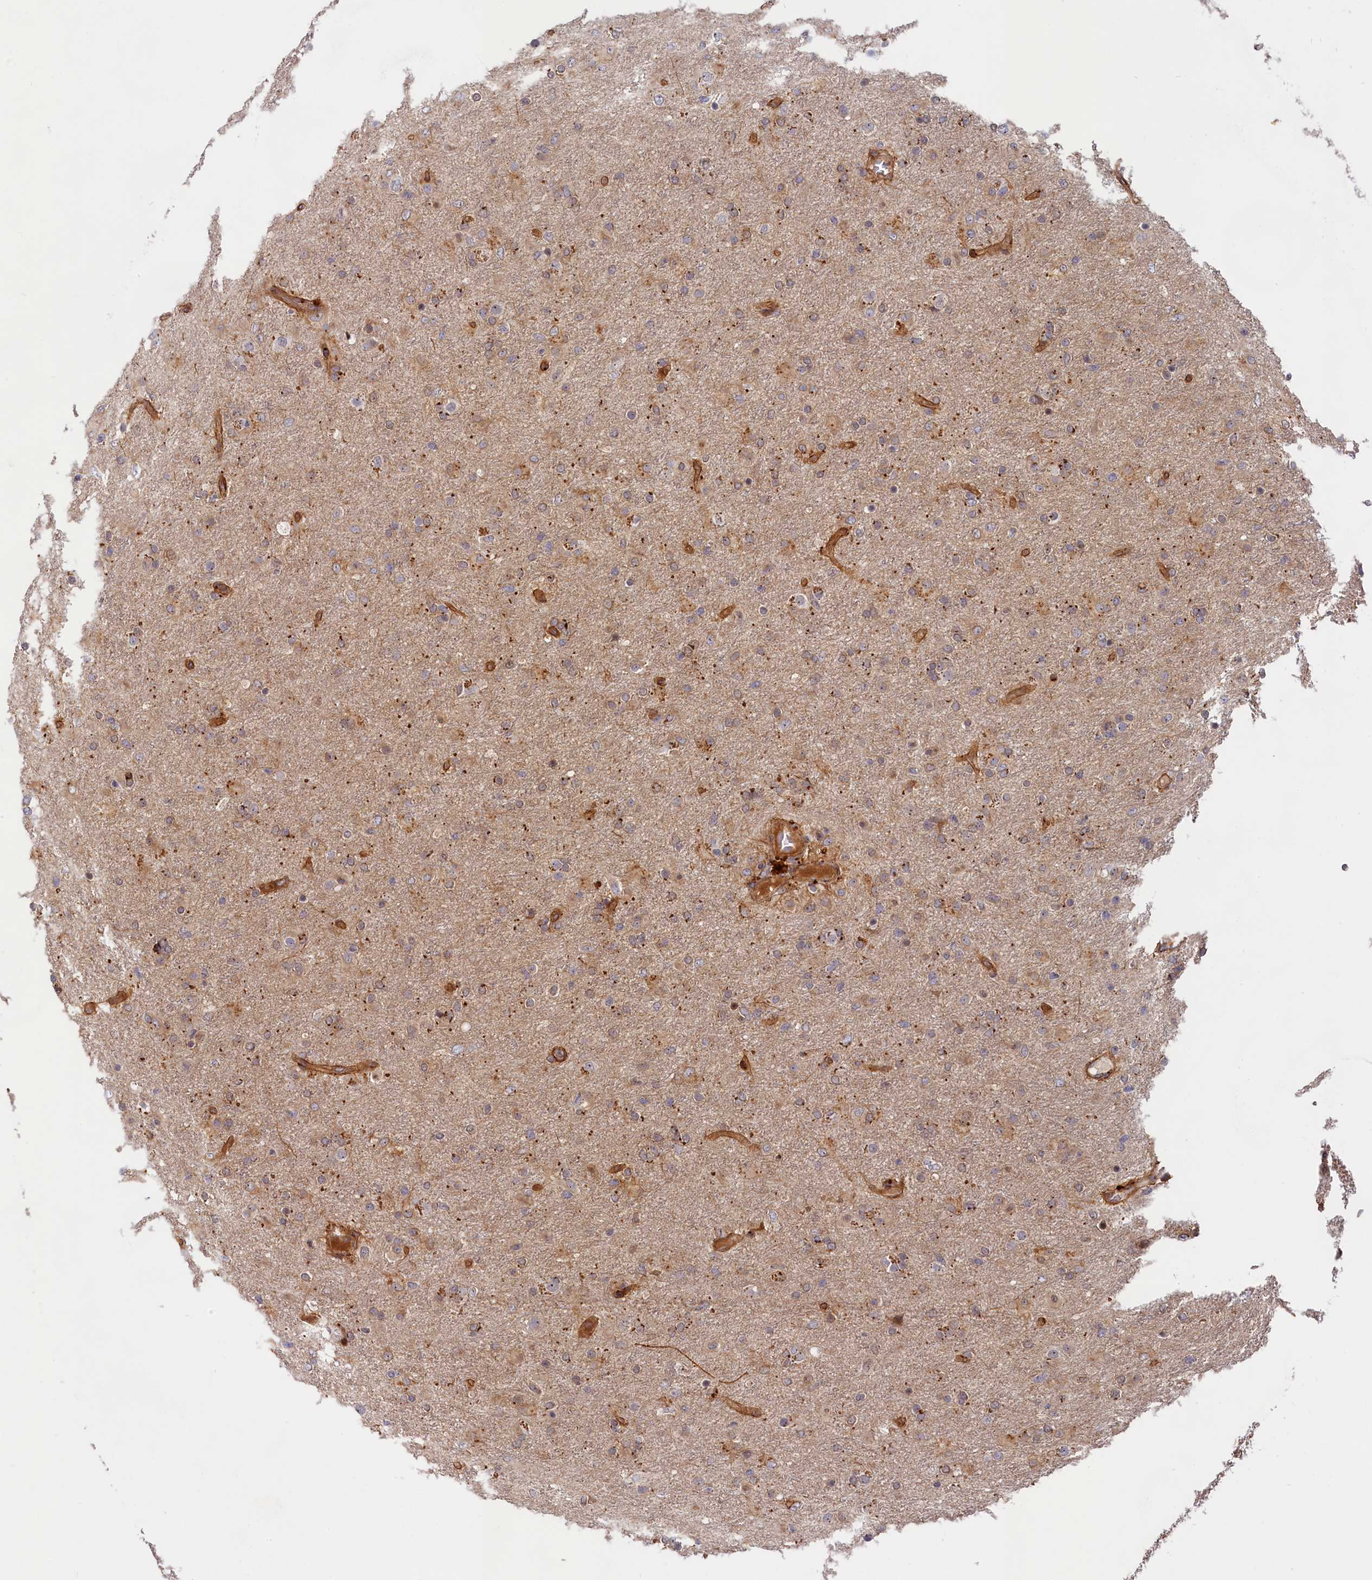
{"staining": {"intensity": "moderate", "quantity": "<25%", "location": "cytoplasmic/membranous"}, "tissue": "glioma", "cell_type": "Tumor cells", "image_type": "cancer", "snomed": [{"axis": "morphology", "description": "Glioma, malignant, Low grade"}, {"axis": "topography", "description": "Brain"}], "caption": "A brown stain highlights moderate cytoplasmic/membranous positivity of a protein in low-grade glioma (malignant) tumor cells.", "gene": "CEP44", "patient": {"sex": "male", "age": 65}}